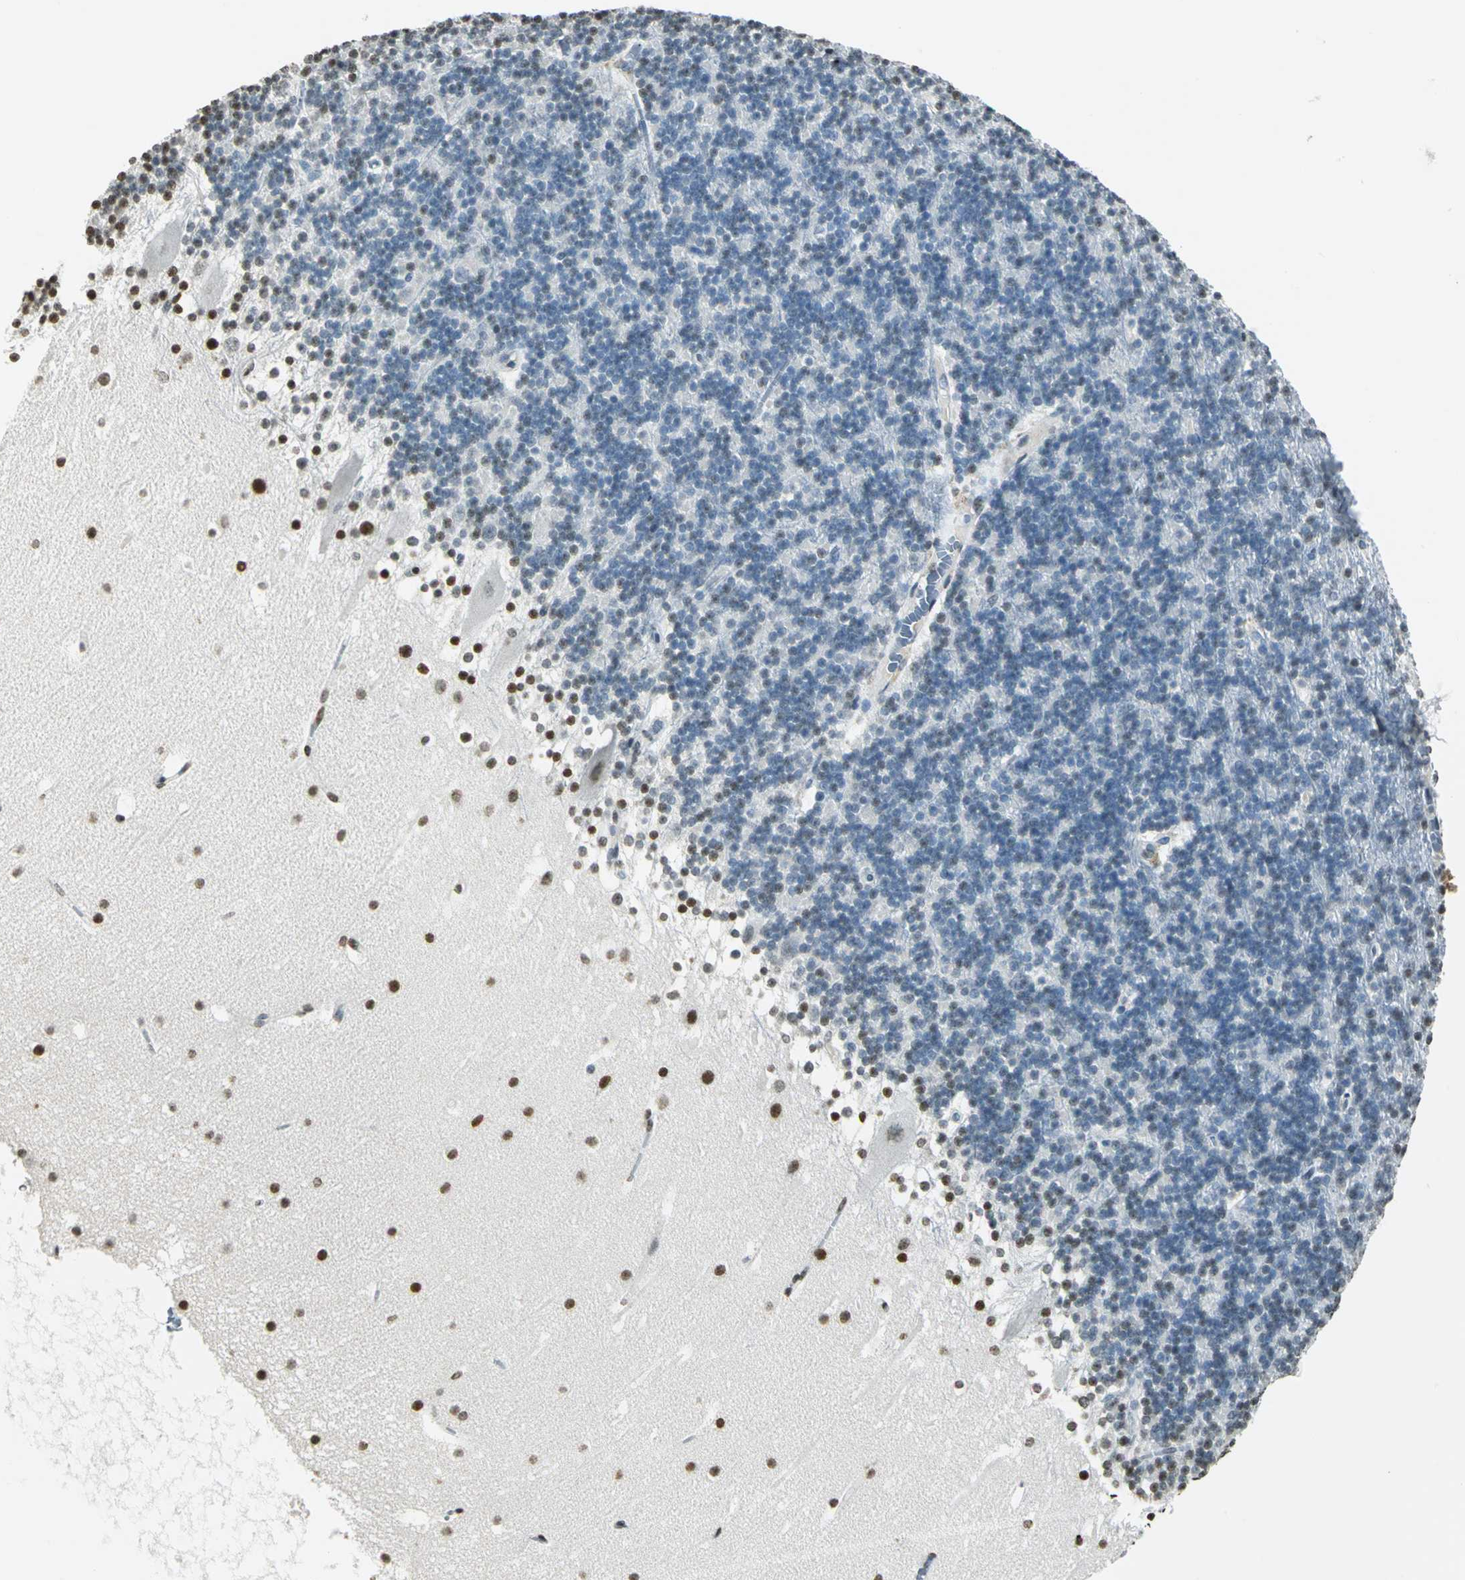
{"staining": {"intensity": "moderate", "quantity": "<25%", "location": "nuclear"}, "tissue": "cerebellum", "cell_type": "Cells in granular layer", "image_type": "normal", "snomed": [{"axis": "morphology", "description": "Normal tissue, NOS"}, {"axis": "topography", "description": "Cerebellum"}], "caption": "This is a histology image of immunohistochemistry staining of unremarkable cerebellum, which shows moderate staining in the nuclear of cells in granular layer.", "gene": "MCM4", "patient": {"sex": "male", "age": 45}}